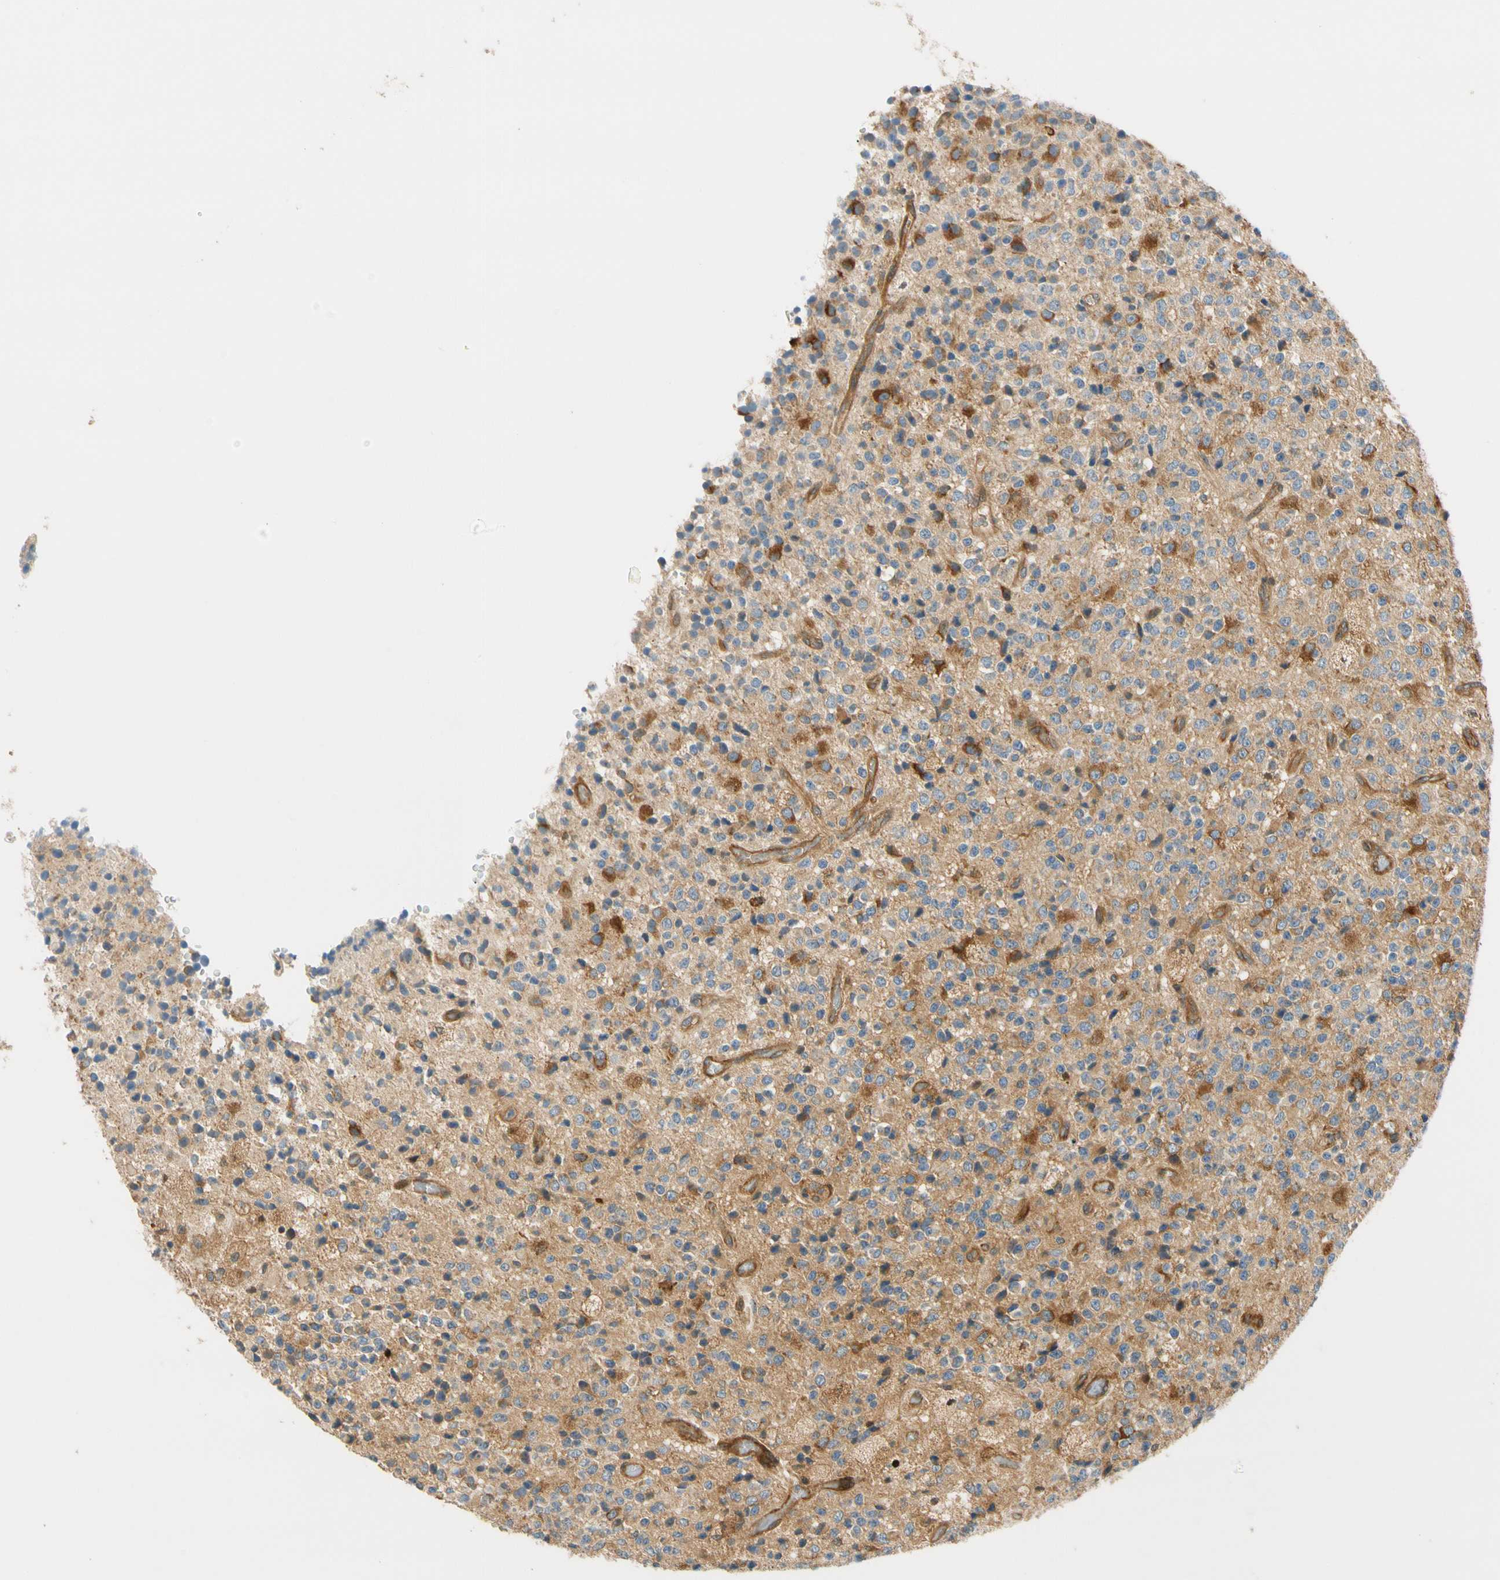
{"staining": {"intensity": "moderate", "quantity": ">75%", "location": "cytoplasmic/membranous"}, "tissue": "glioma", "cell_type": "Tumor cells", "image_type": "cancer", "snomed": [{"axis": "morphology", "description": "Glioma, malignant, High grade"}, {"axis": "topography", "description": "pancreas cauda"}], "caption": "Glioma stained with a brown dye reveals moderate cytoplasmic/membranous positive staining in about >75% of tumor cells.", "gene": "PARP14", "patient": {"sex": "male", "age": 60}}